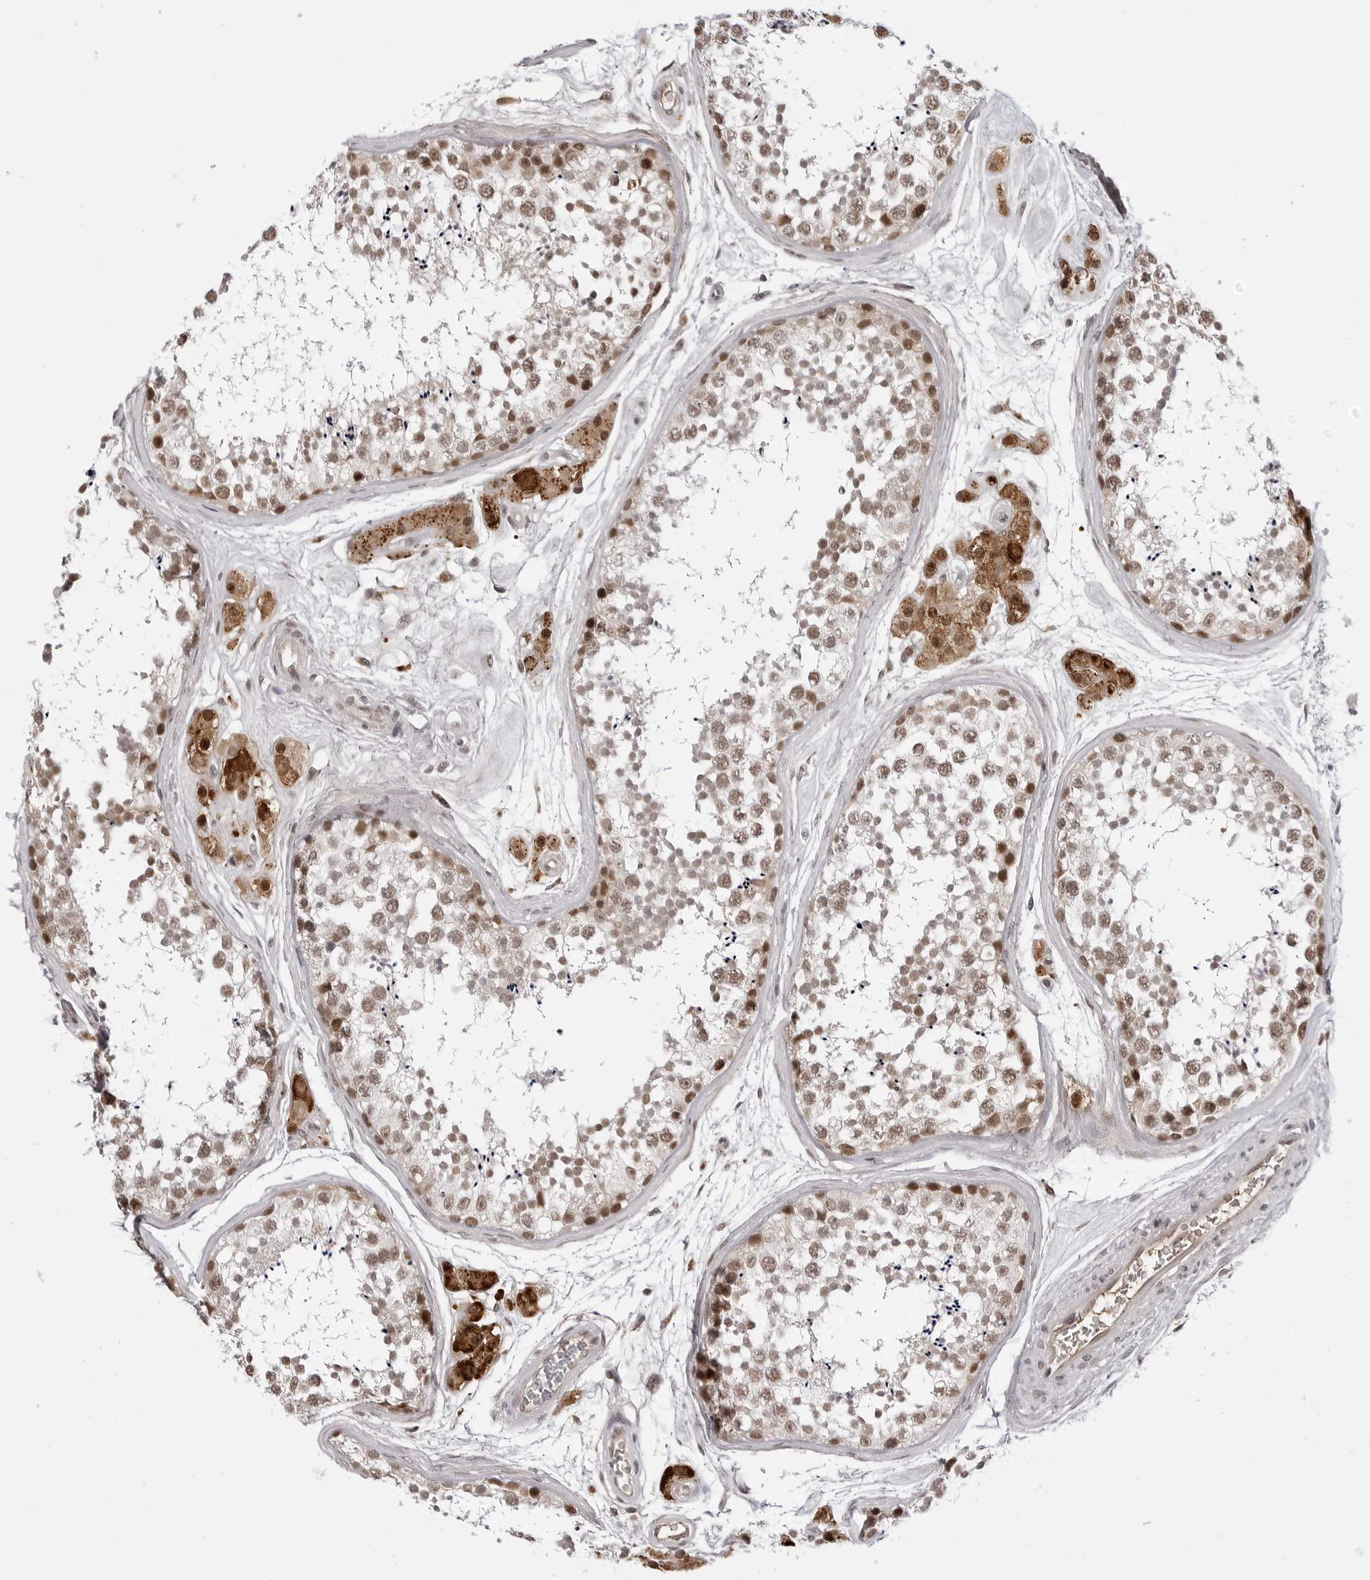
{"staining": {"intensity": "moderate", "quantity": ">75%", "location": "nuclear"}, "tissue": "testis", "cell_type": "Cells in seminiferous ducts", "image_type": "normal", "snomed": [{"axis": "morphology", "description": "Normal tissue, NOS"}, {"axis": "topography", "description": "Testis"}], "caption": "A brown stain shows moderate nuclear positivity of a protein in cells in seminiferous ducts of benign human testis. The staining is performed using DAB brown chromogen to label protein expression. The nuclei are counter-stained blue using hematoxylin.", "gene": "PHF3", "patient": {"sex": "male", "age": 56}}